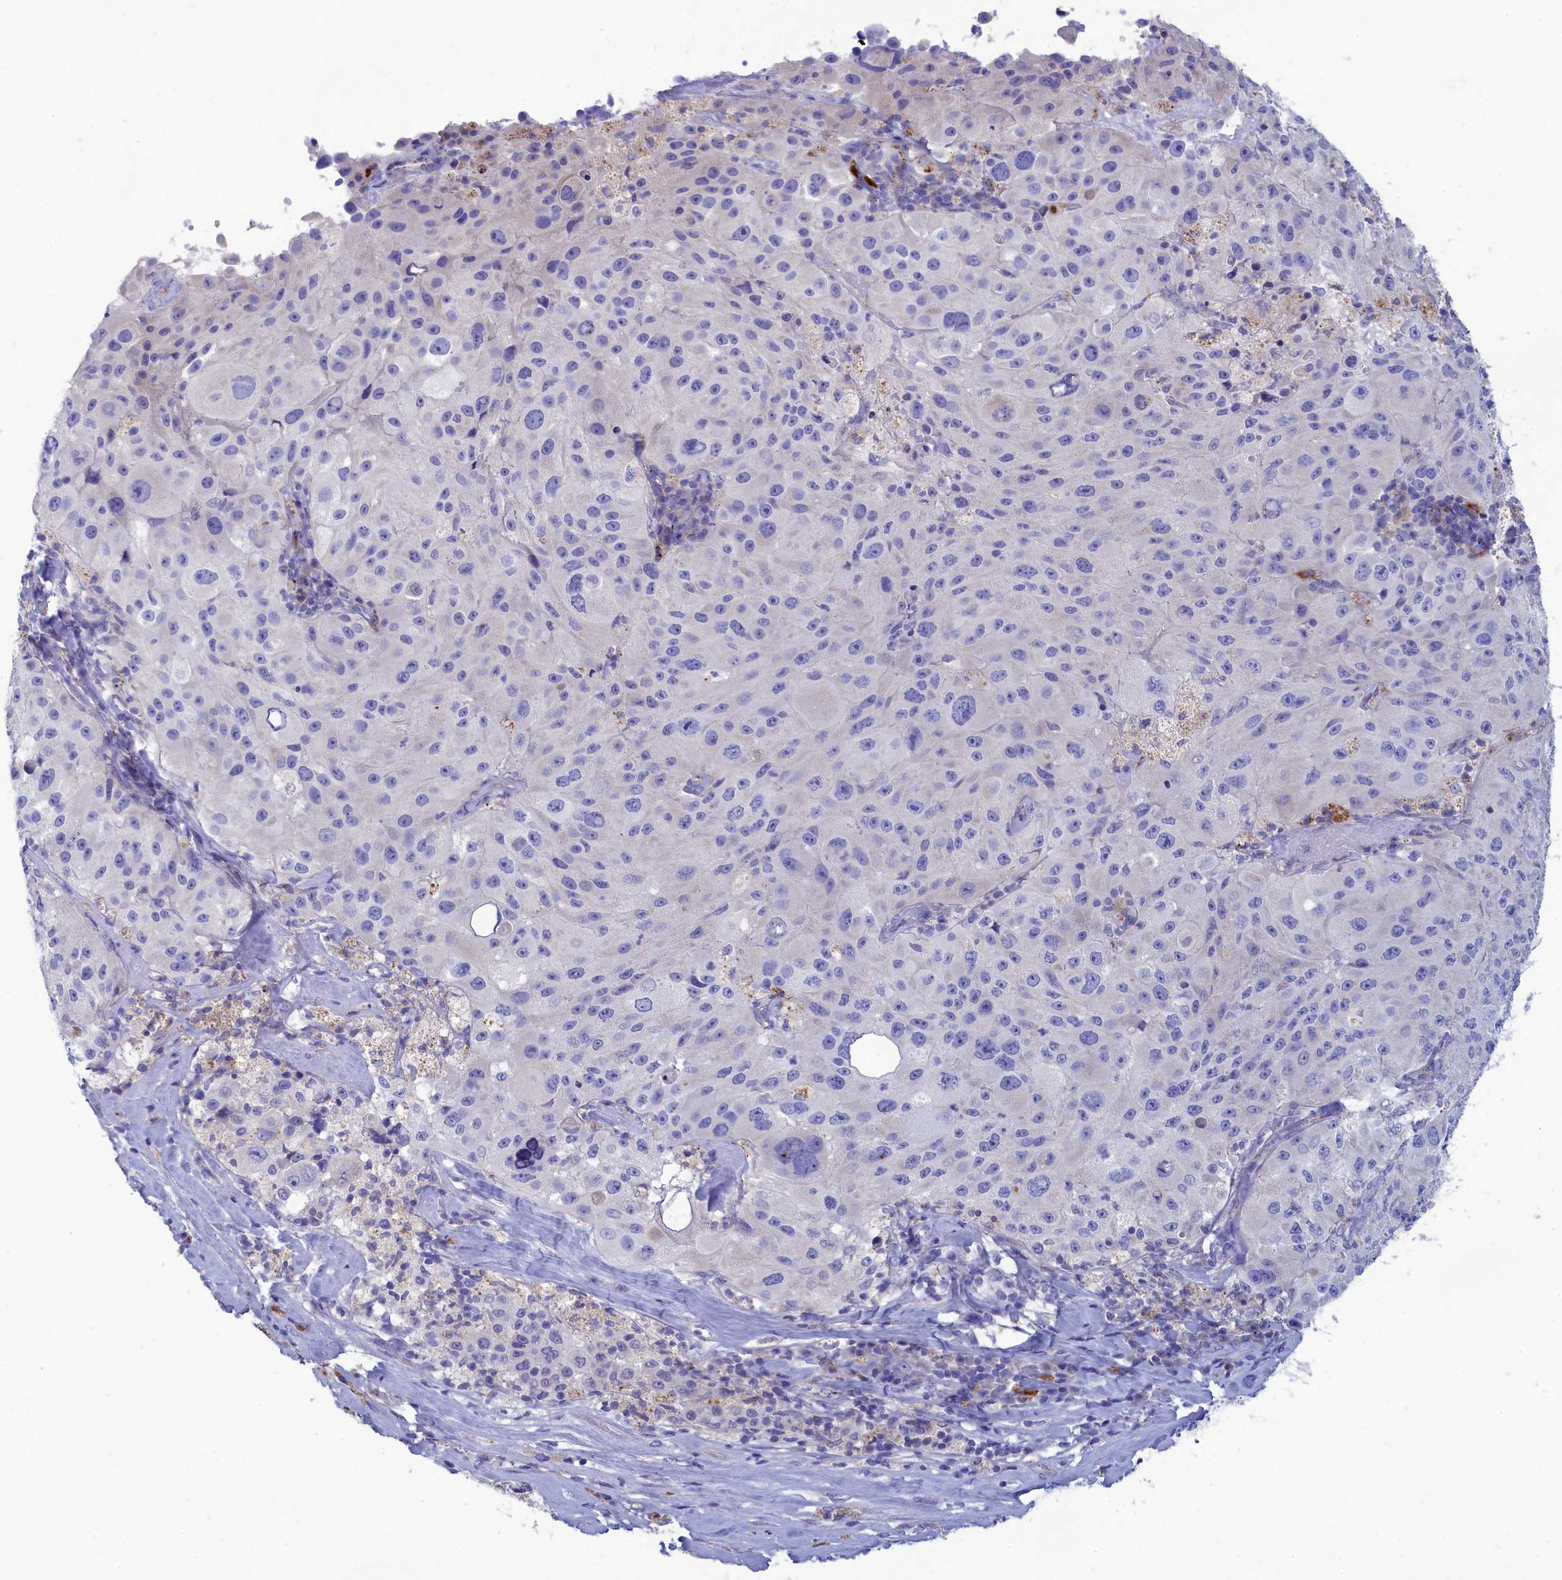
{"staining": {"intensity": "negative", "quantity": "none", "location": "none"}, "tissue": "melanoma", "cell_type": "Tumor cells", "image_type": "cancer", "snomed": [{"axis": "morphology", "description": "Malignant melanoma, Metastatic site"}, {"axis": "topography", "description": "Lymph node"}], "caption": "Immunohistochemistry (IHC) image of malignant melanoma (metastatic site) stained for a protein (brown), which demonstrates no staining in tumor cells.", "gene": "WDR6", "patient": {"sex": "male", "age": 62}}